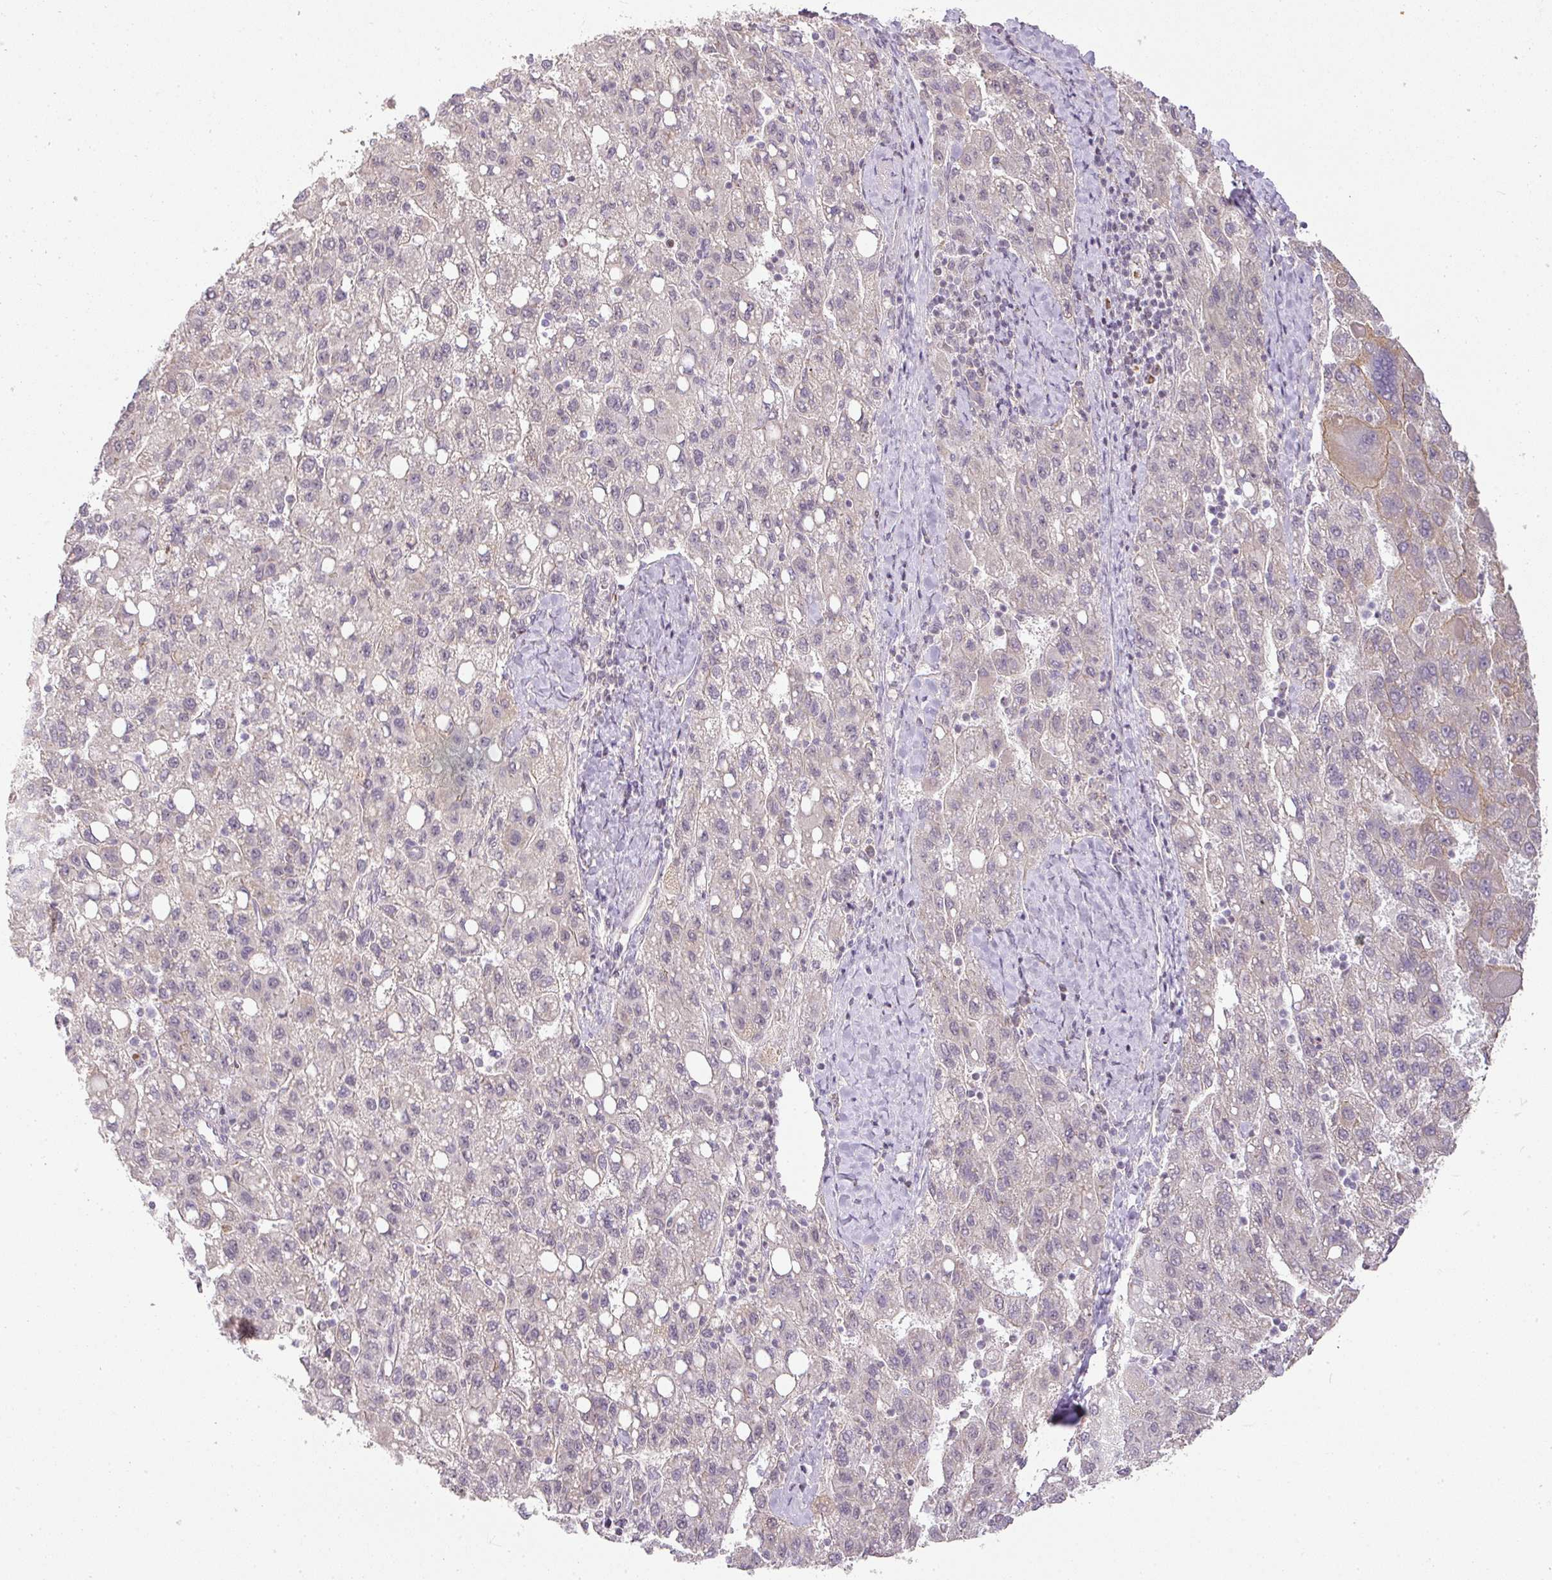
{"staining": {"intensity": "negative", "quantity": "none", "location": "none"}, "tissue": "liver cancer", "cell_type": "Tumor cells", "image_type": "cancer", "snomed": [{"axis": "morphology", "description": "Carcinoma, Hepatocellular, NOS"}, {"axis": "topography", "description": "Liver"}], "caption": "The micrograph shows no staining of tumor cells in hepatocellular carcinoma (liver).", "gene": "MYOM2", "patient": {"sex": "female", "age": 82}}